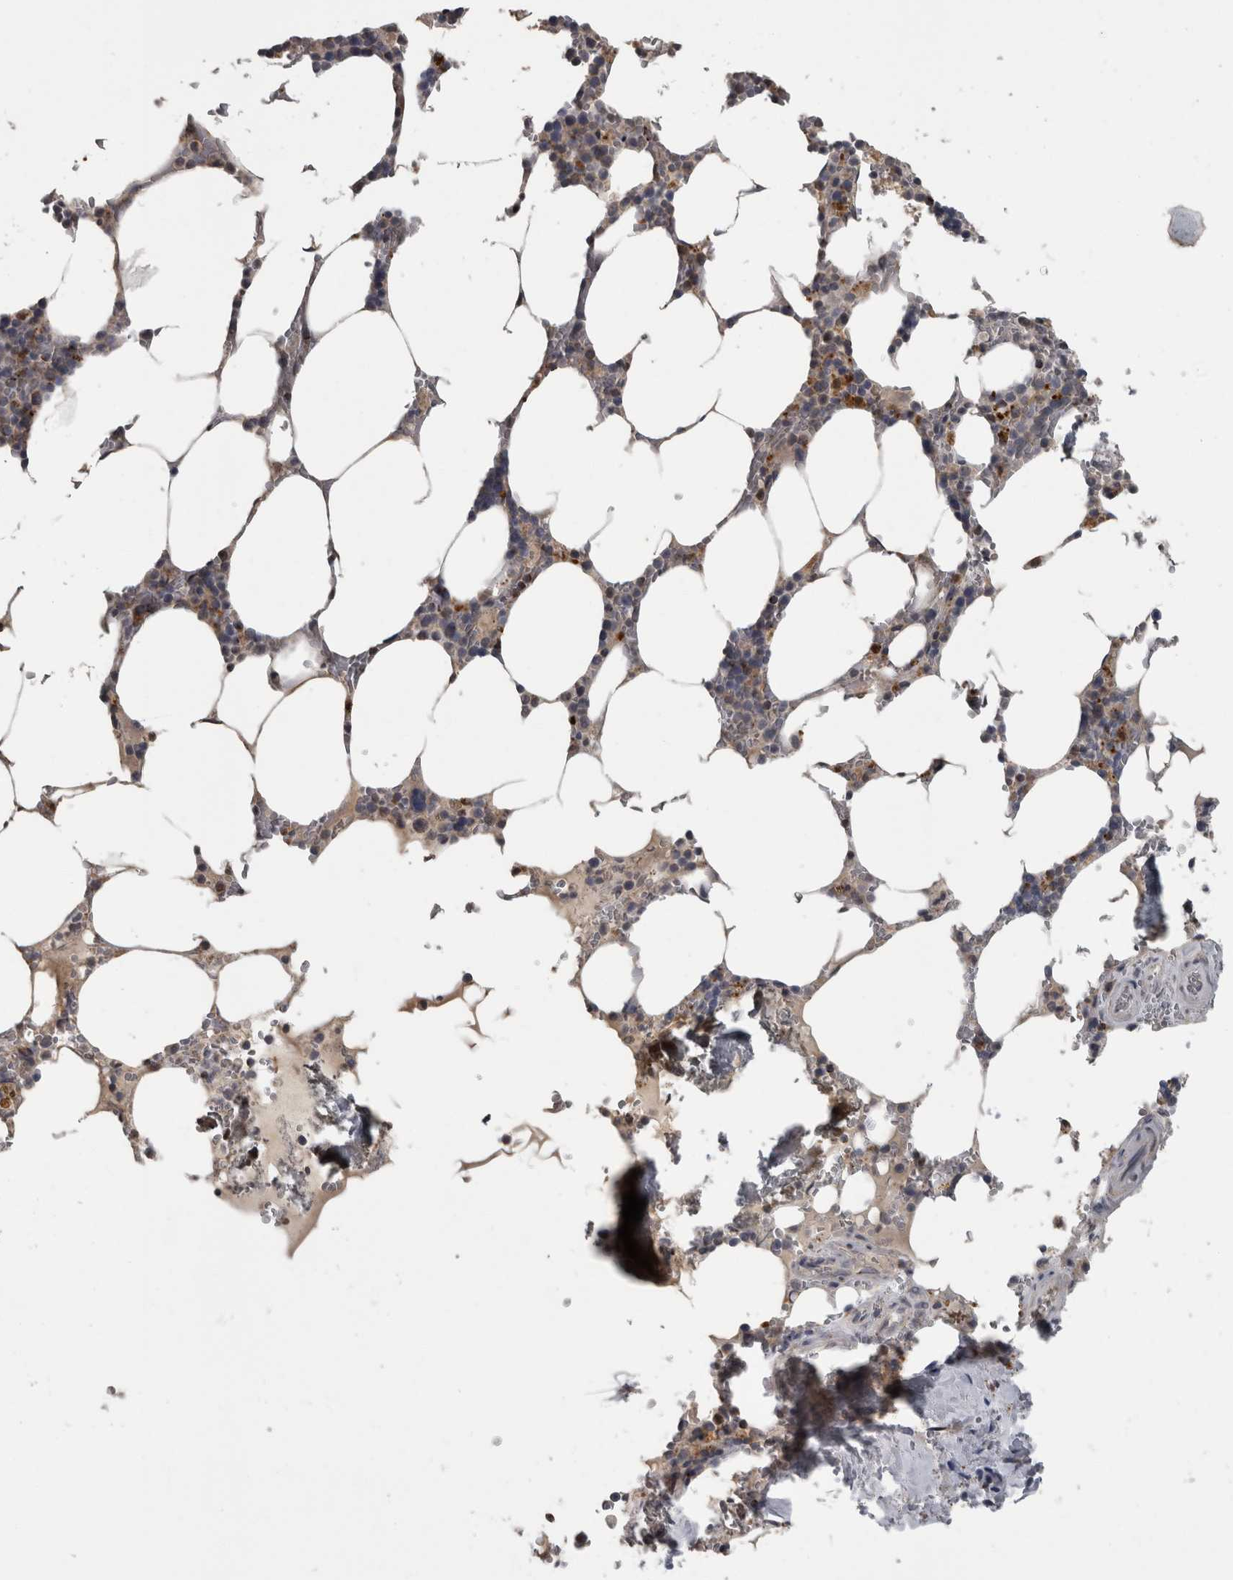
{"staining": {"intensity": "moderate", "quantity": "<25%", "location": "cytoplasmic/membranous"}, "tissue": "bone marrow", "cell_type": "Hematopoietic cells", "image_type": "normal", "snomed": [{"axis": "morphology", "description": "Normal tissue, NOS"}, {"axis": "topography", "description": "Bone marrow"}], "caption": "IHC micrograph of unremarkable bone marrow: bone marrow stained using IHC exhibits low levels of moderate protein expression localized specifically in the cytoplasmic/membranous of hematopoietic cells, appearing as a cytoplasmic/membranous brown color.", "gene": "NAAA", "patient": {"sex": "male", "age": 70}}